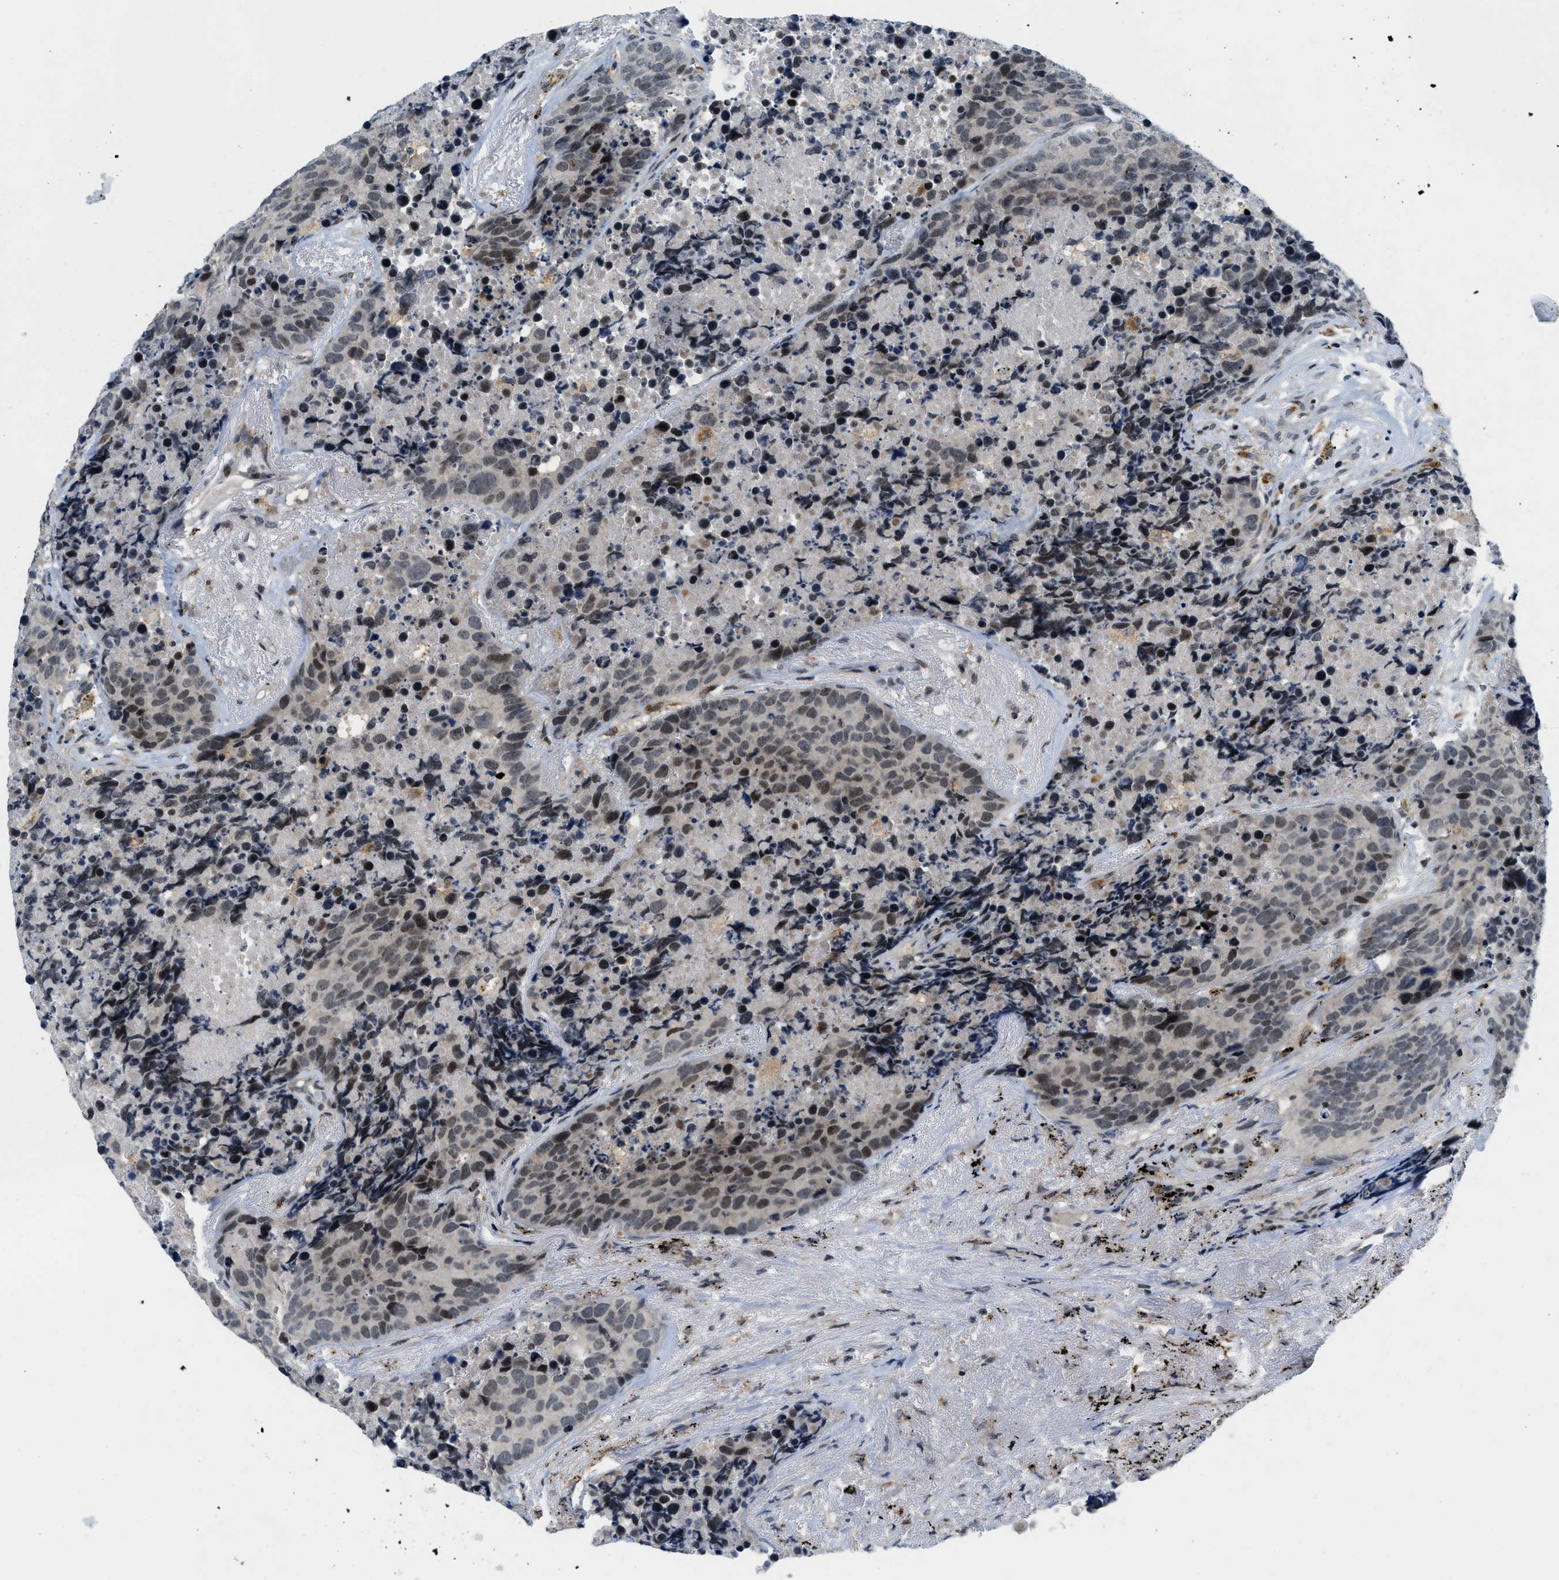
{"staining": {"intensity": "moderate", "quantity": "25%-75%", "location": "nuclear"}, "tissue": "carcinoid", "cell_type": "Tumor cells", "image_type": "cancer", "snomed": [{"axis": "morphology", "description": "Carcinoid, malignant, NOS"}, {"axis": "topography", "description": "Lung"}], "caption": "The immunohistochemical stain labels moderate nuclear expression in tumor cells of malignant carcinoid tissue.", "gene": "ING1", "patient": {"sex": "male", "age": 60}}